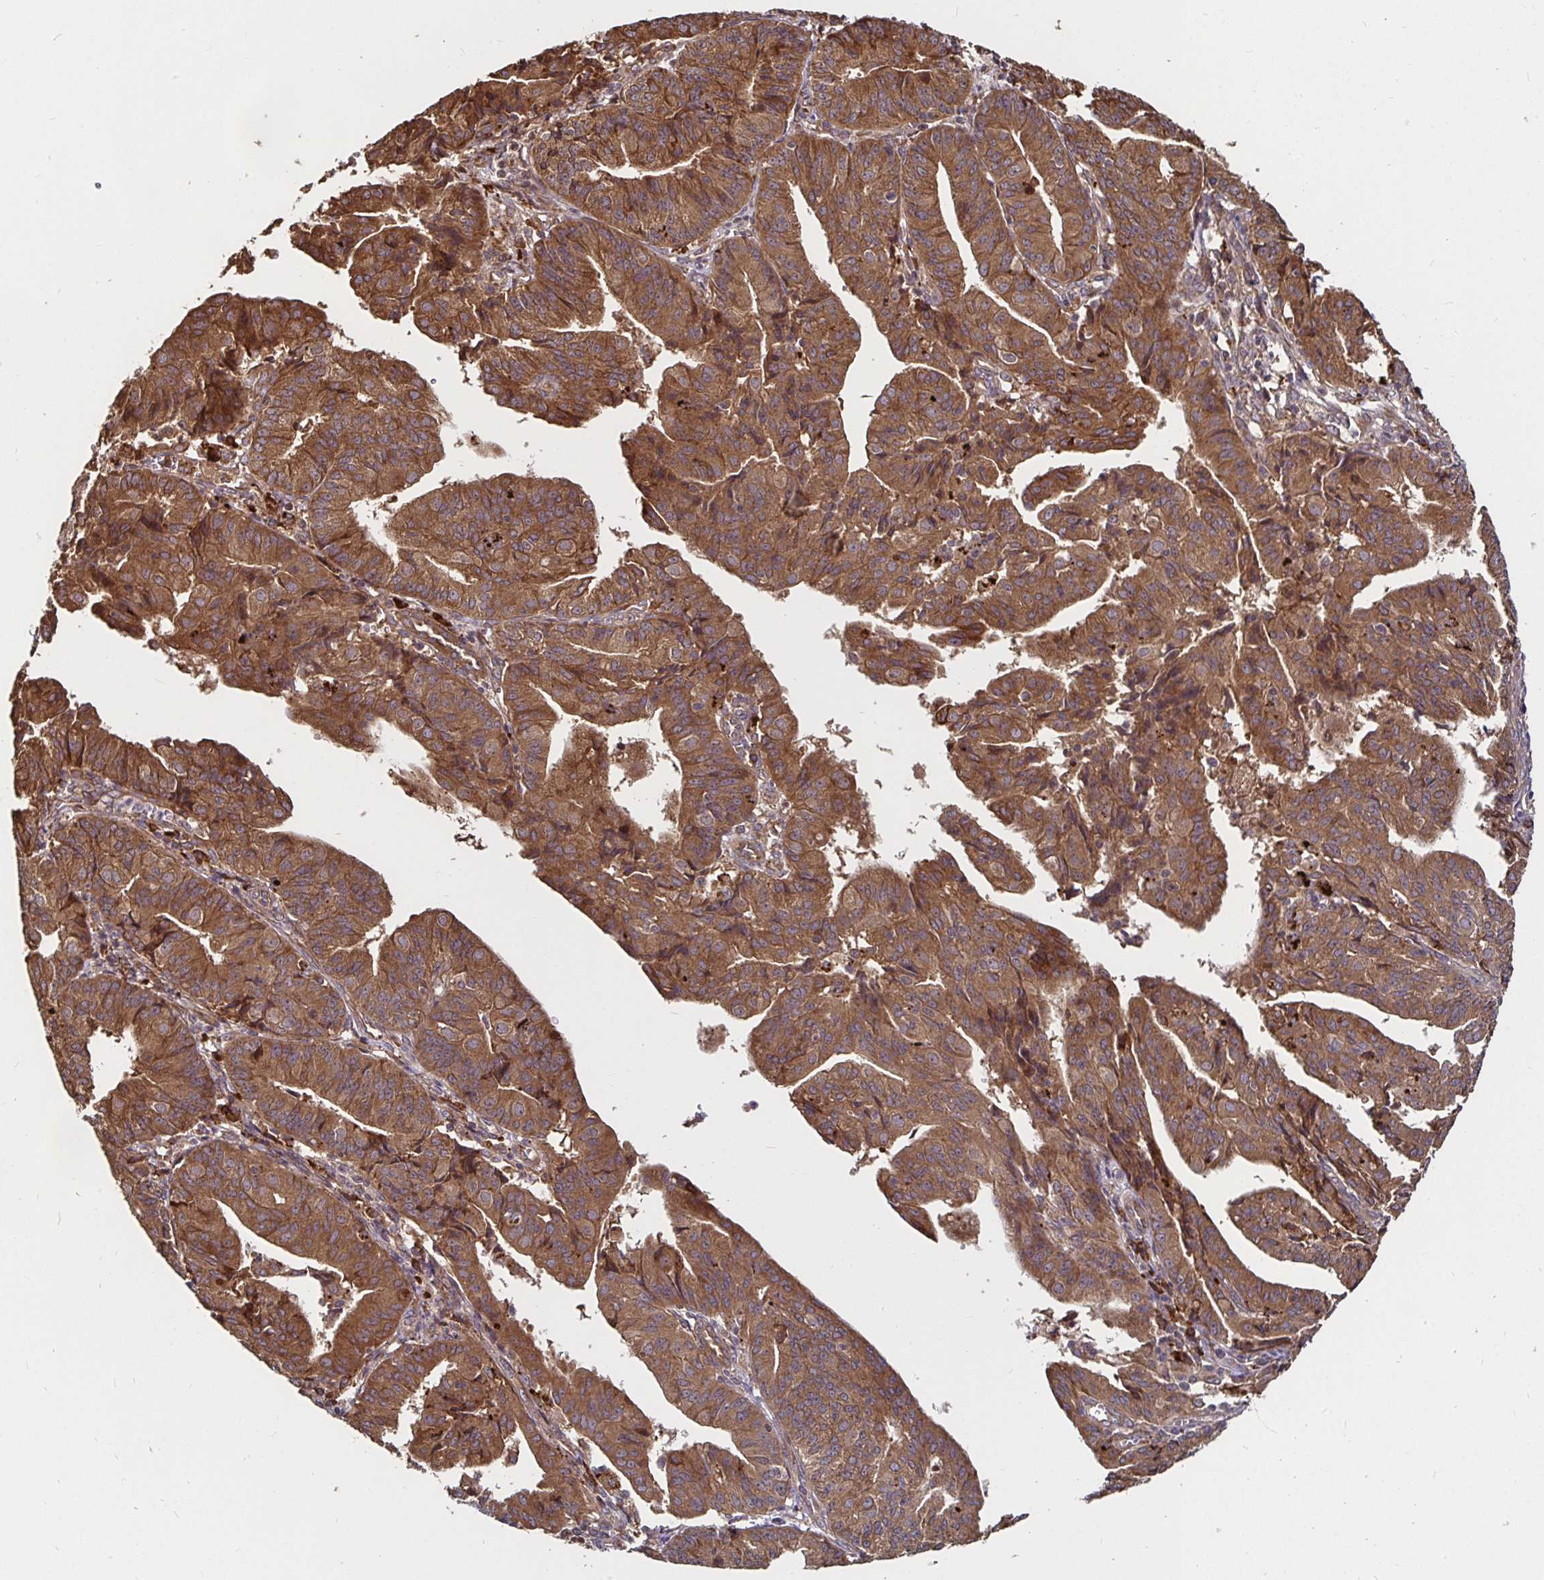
{"staining": {"intensity": "moderate", "quantity": ">75%", "location": "cytoplasmic/membranous"}, "tissue": "endometrial cancer", "cell_type": "Tumor cells", "image_type": "cancer", "snomed": [{"axis": "morphology", "description": "Adenocarcinoma, NOS"}, {"axis": "topography", "description": "Endometrium"}], "caption": "IHC histopathology image of neoplastic tissue: human endometrial cancer (adenocarcinoma) stained using immunohistochemistry (IHC) shows medium levels of moderate protein expression localized specifically in the cytoplasmic/membranous of tumor cells, appearing as a cytoplasmic/membranous brown color.", "gene": "MLST8", "patient": {"sex": "female", "age": 56}}